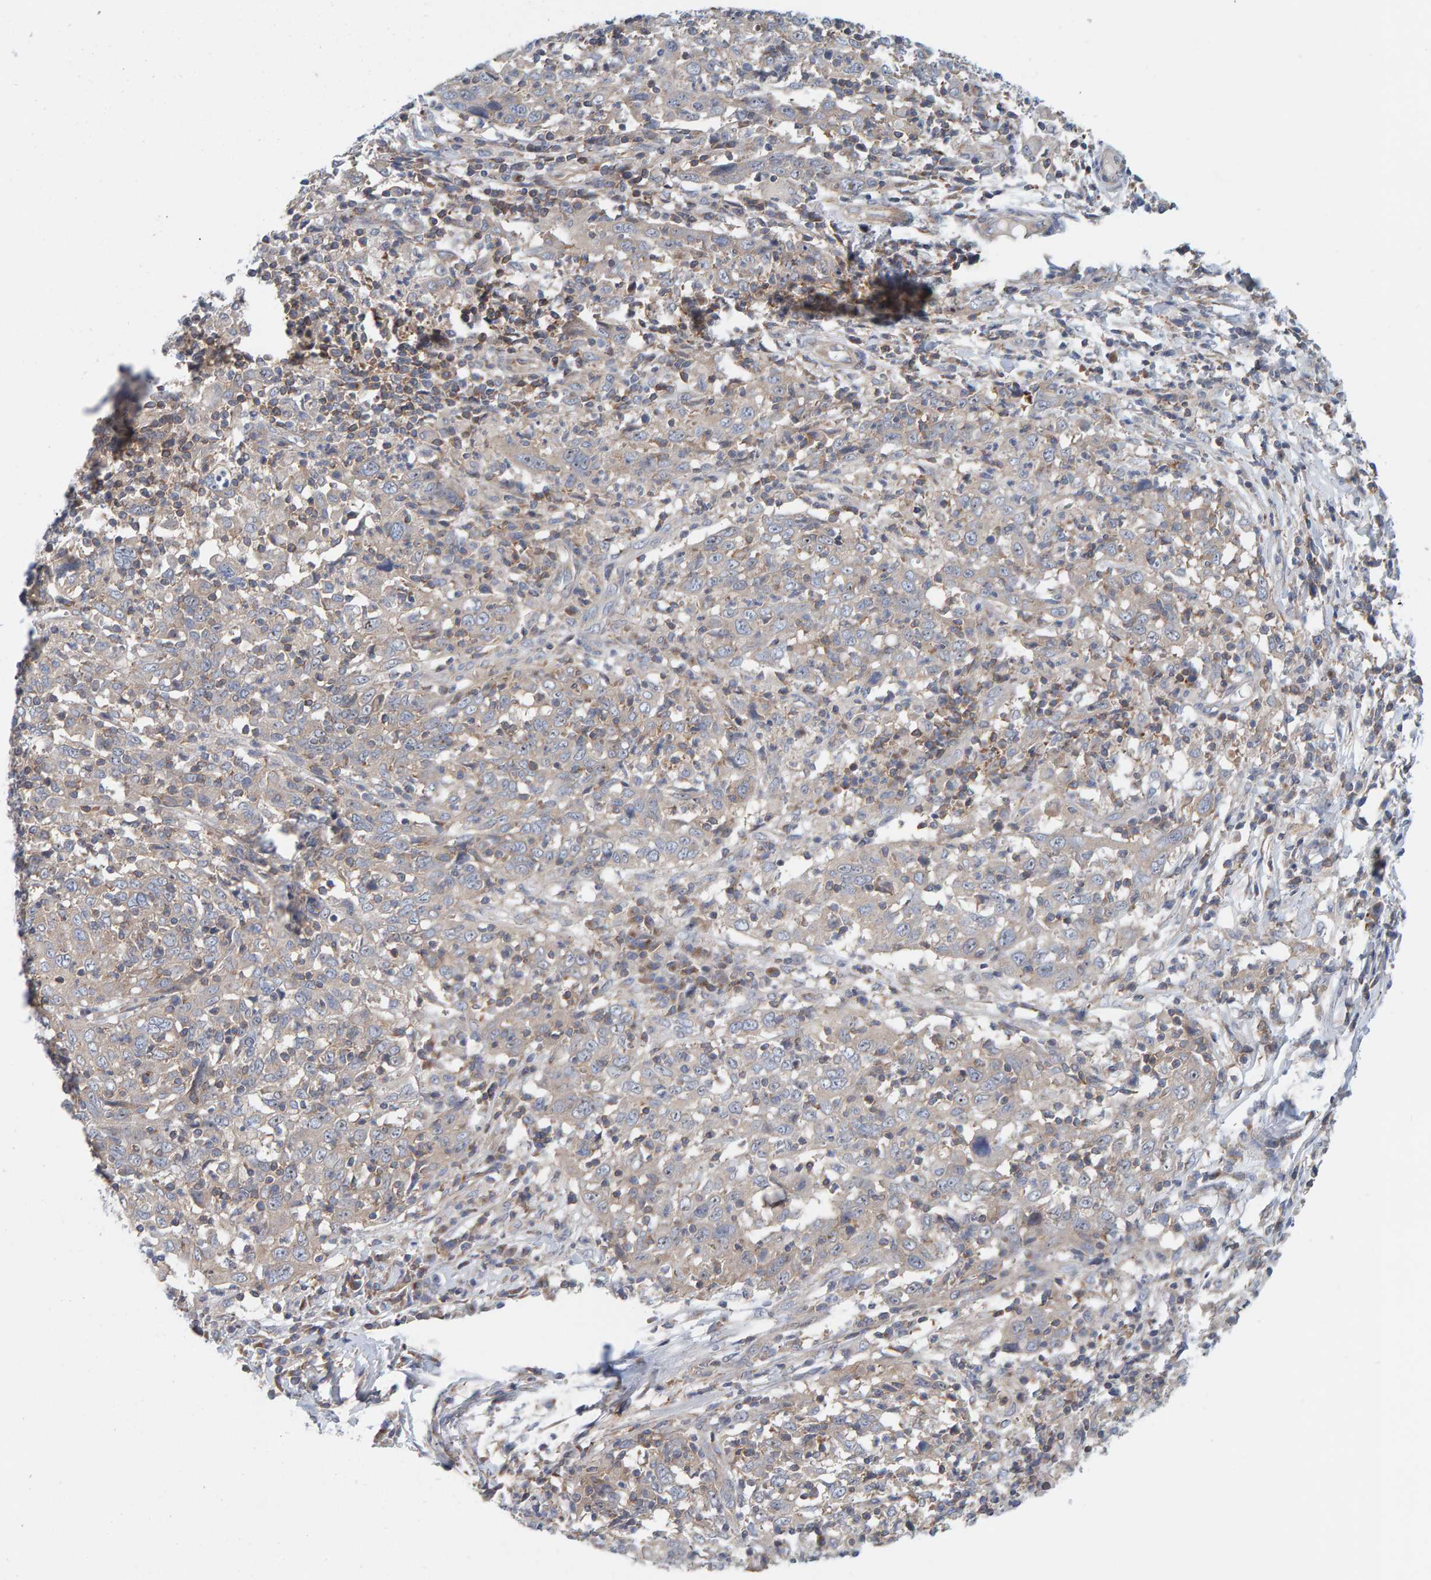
{"staining": {"intensity": "negative", "quantity": "none", "location": "none"}, "tissue": "cervical cancer", "cell_type": "Tumor cells", "image_type": "cancer", "snomed": [{"axis": "morphology", "description": "Squamous cell carcinoma, NOS"}, {"axis": "topography", "description": "Cervix"}], "caption": "Micrograph shows no protein positivity in tumor cells of squamous cell carcinoma (cervical) tissue.", "gene": "CCM2", "patient": {"sex": "female", "age": 46}}